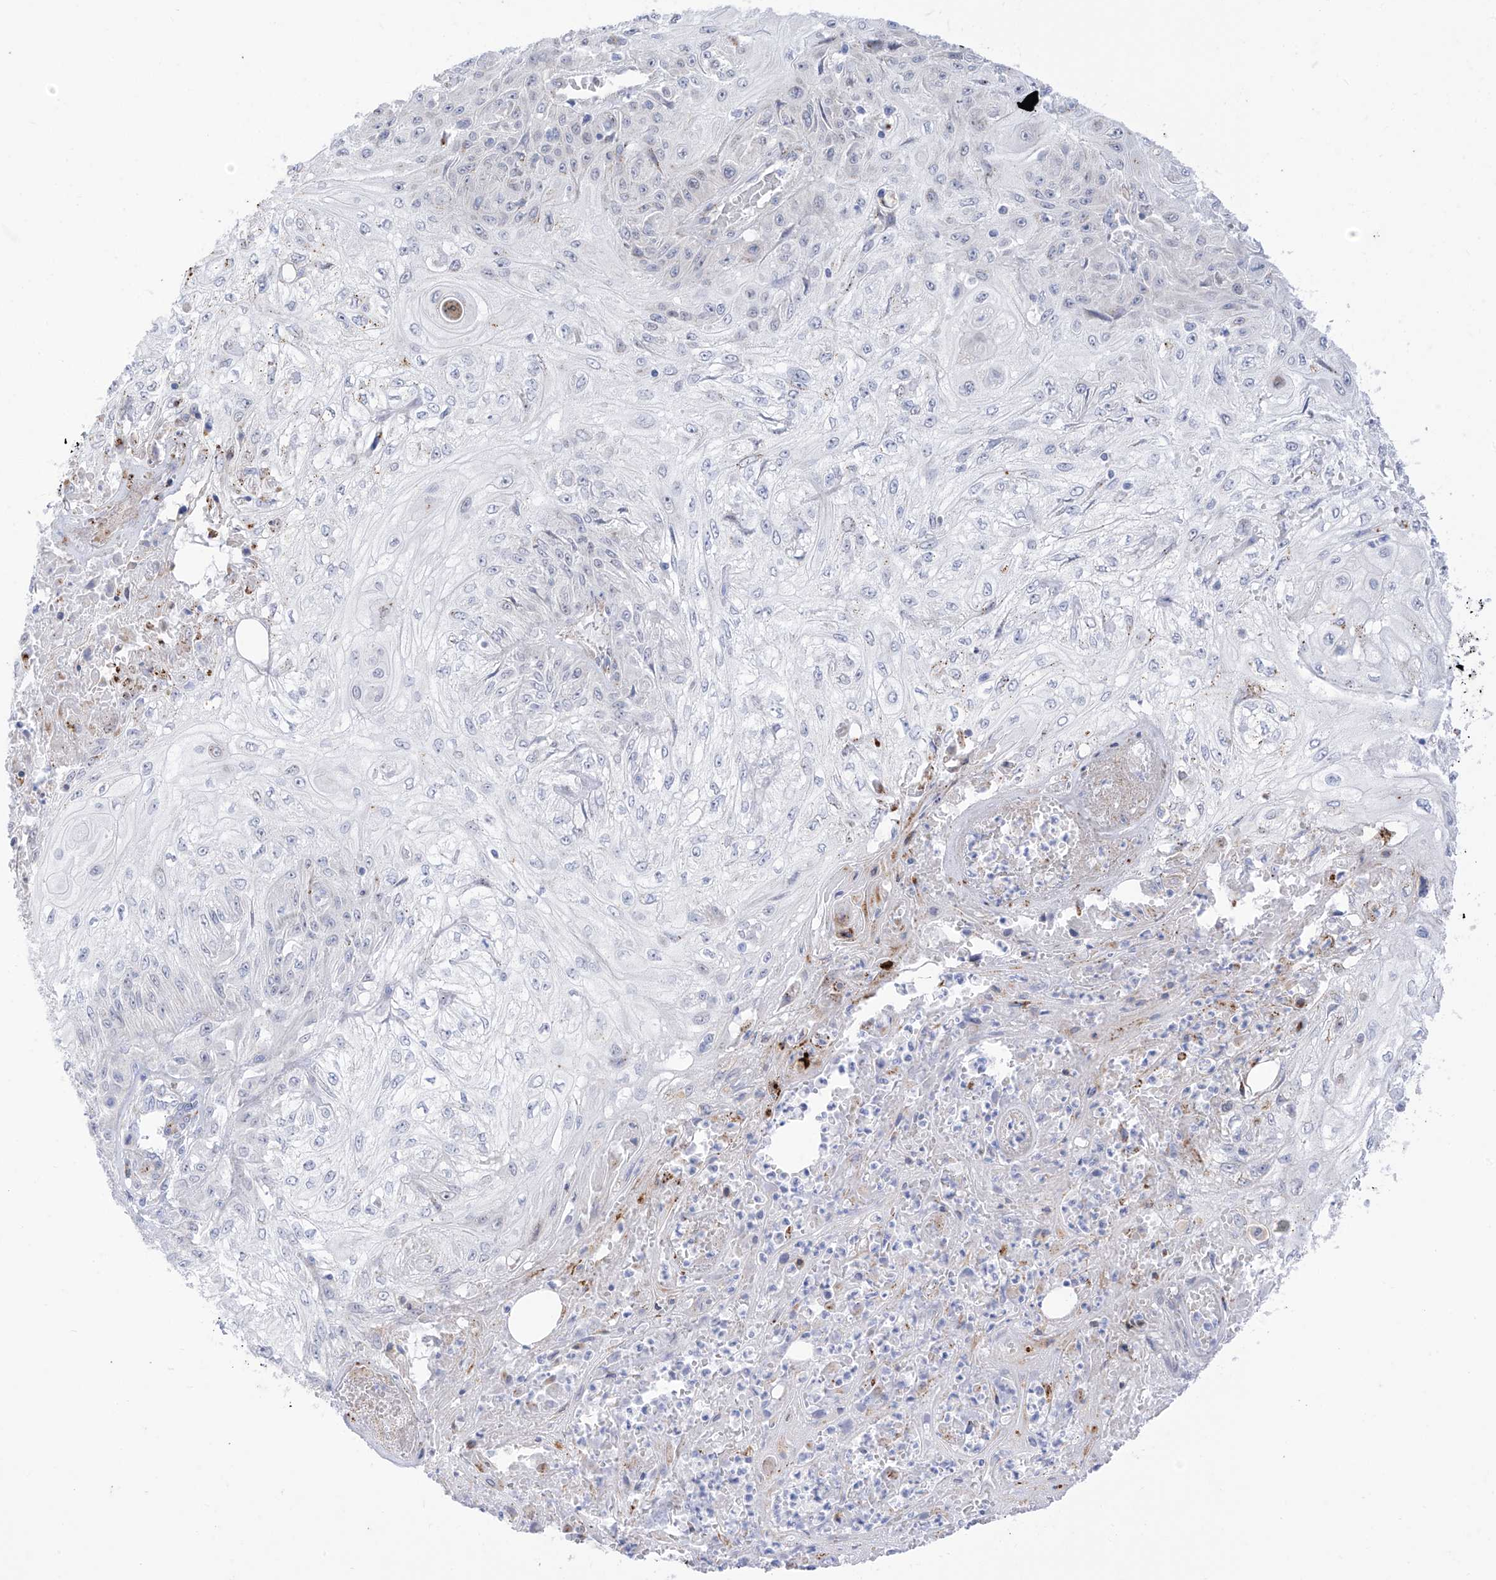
{"staining": {"intensity": "negative", "quantity": "none", "location": "none"}, "tissue": "skin cancer", "cell_type": "Tumor cells", "image_type": "cancer", "snomed": [{"axis": "morphology", "description": "Squamous cell carcinoma, NOS"}, {"axis": "morphology", "description": "Squamous cell carcinoma, metastatic, NOS"}, {"axis": "topography", "description": "Skin"}, {"axis": "topography", "description": "Lymph node"}], "caption": "Metastatic squamous cell carcinoma (skin) was stained to show a protein in brown. There is no significant expression in tumor cells. (Immunohistochemistry, brightfield microscopy, high magnification).", "gene": "PSPH", "patient": {"sex": "male", "age": 75}}